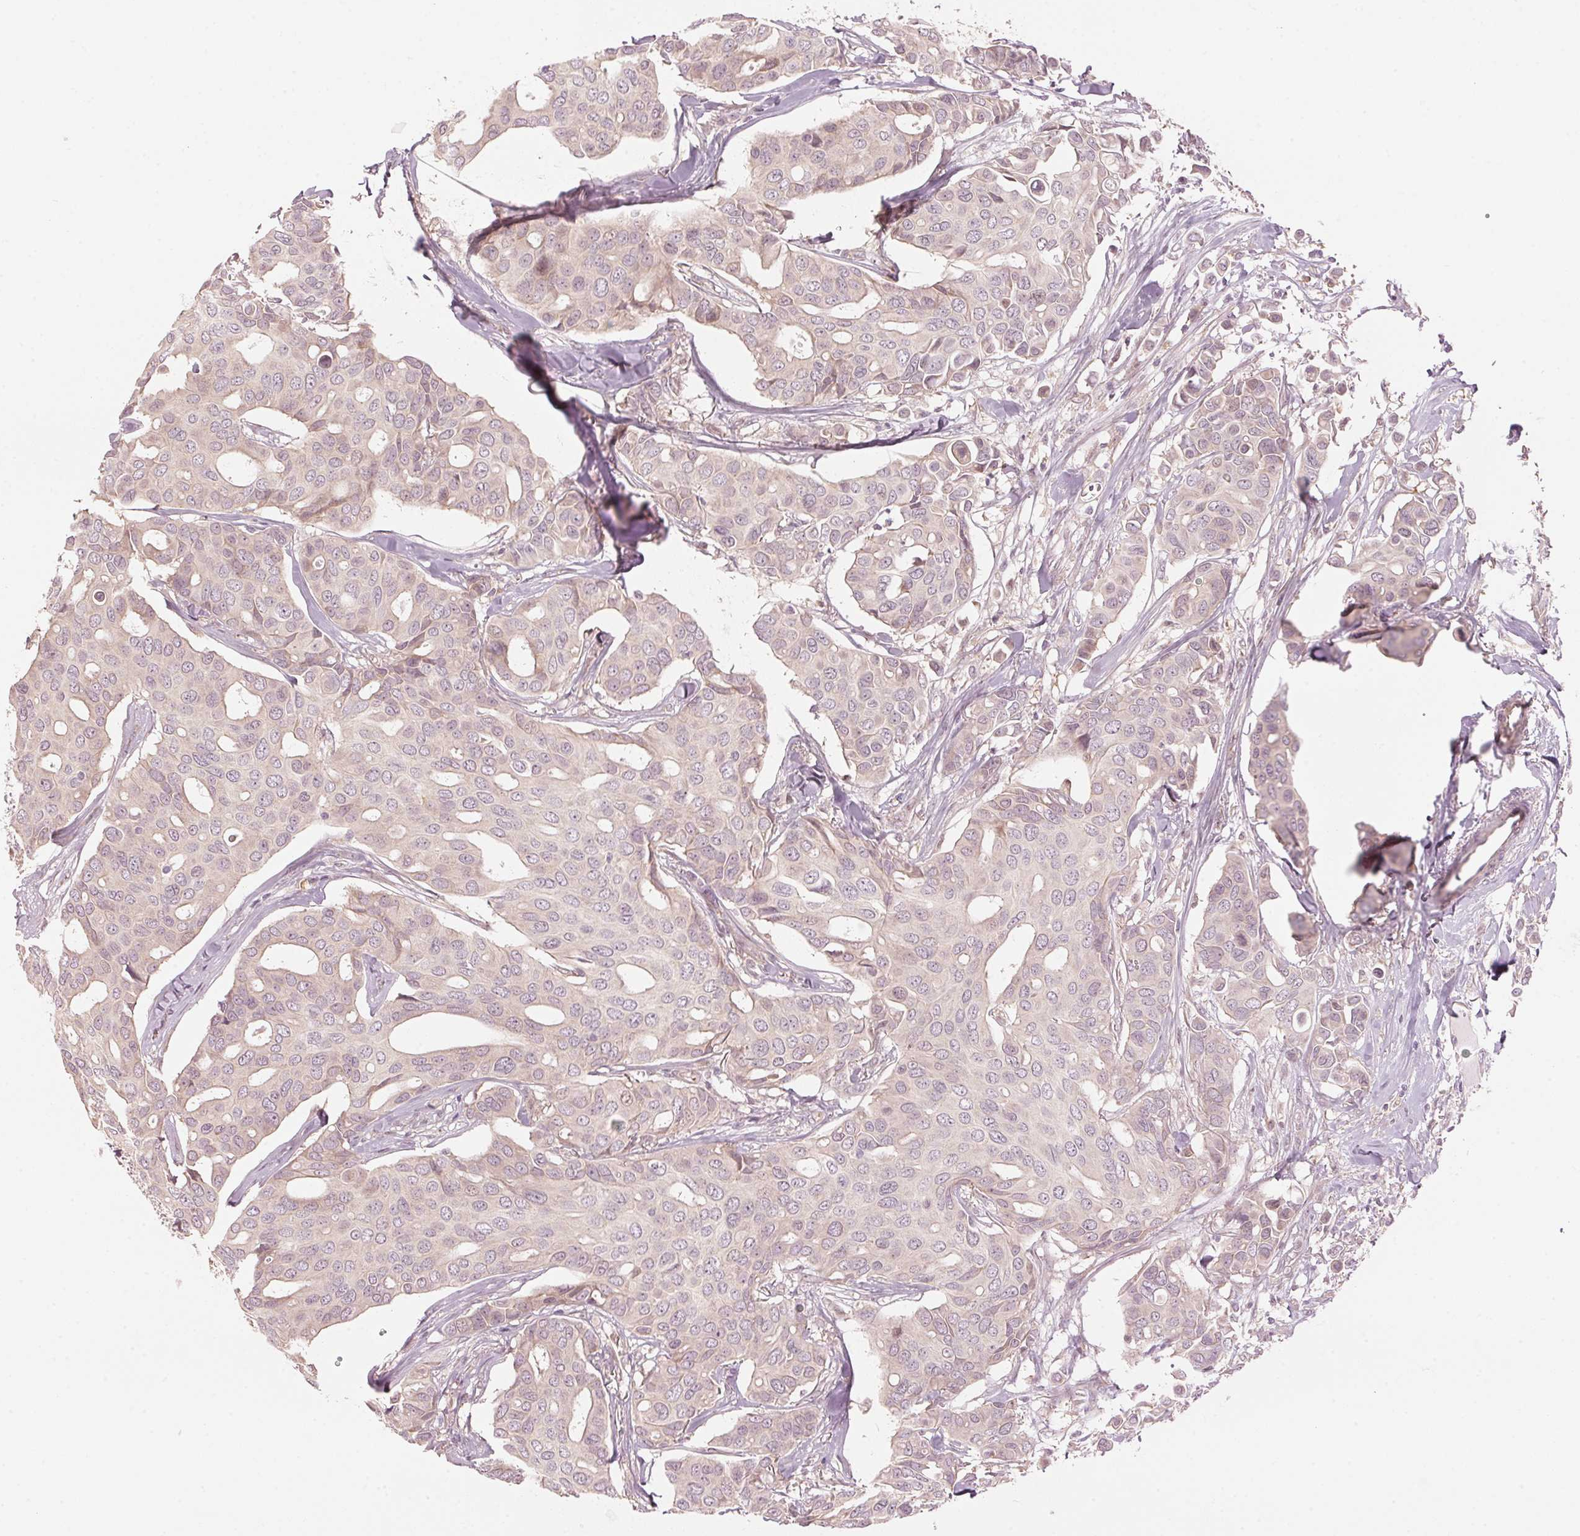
{"staining": {"intensity": "weak", "quantity": "<25%", "location": "cytoplasmic/membranous"}, "tissue": "breast cancer", "cell_type": "Tumor cells", "image_type": "cancer", "snomed": [{"axis": "morphology", "description": "Duct carcinoma"}, {"axis": "topography", "description": "Breast"}], "caption": "This histopathology image is of intraductal carcinoma (breast) stained with immunohistochemistry to label a protein in brown with the nuclei are counter-stained blue. There is no expression in tumor cells. (Stains: DAB IHC with hematoxylin counter stain, Microscopy: brightfield microscopy at high magnification).", "gene": "TMED6", "patient": {"sex": "female", "age": 54}}